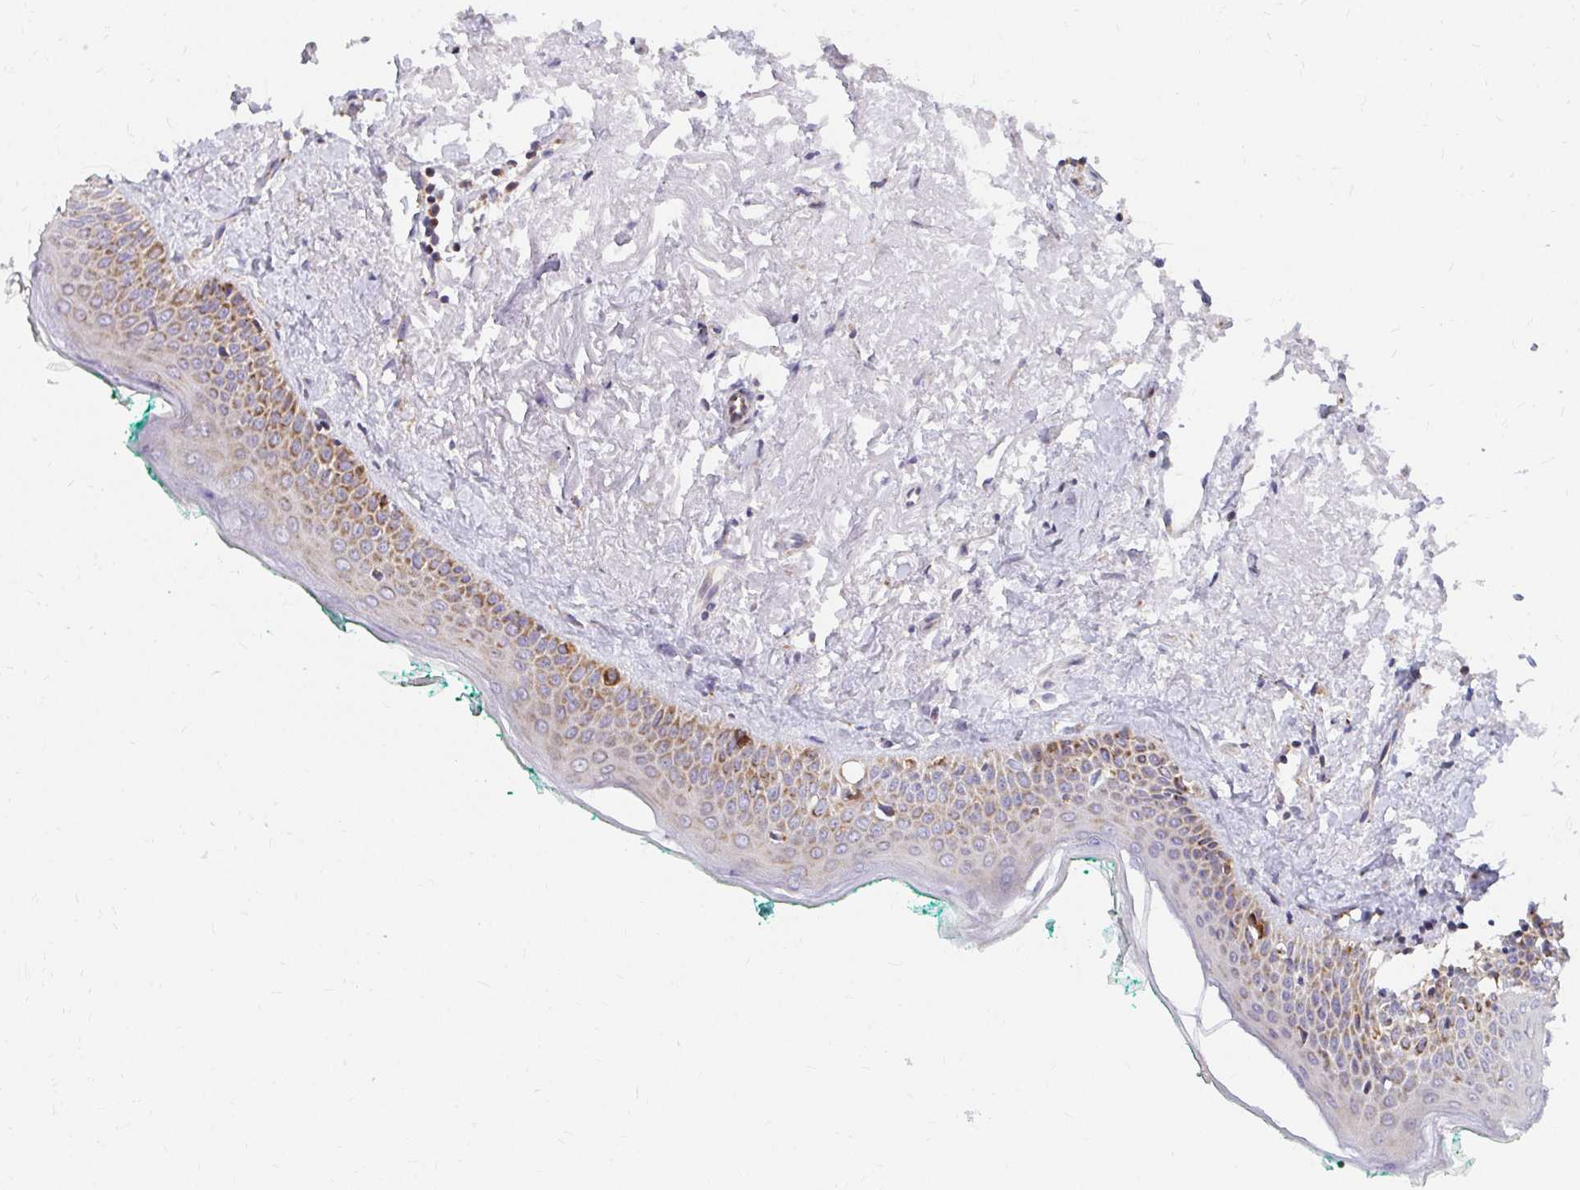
{"staining": {"intensity": "moderate", "quantity": "25%-75%", "location": "cytoplasmic/membranous"}, "tissue": "oral mucosa", "cell_type": "Squamous epithelial cells", "image_type": "normal", "snomed": [{"axis": "morphology", "description": "Normal tissue, NOS"}, {"axis": "topography", "description": "Oral tissue"}], "caption": "This is a micrograph of IHC staining of benign oral mucosa, which shows moderate expression in the cytoplasmic/membranous of squamous epithelial cells.", "gene": "EXOC5", "patient": {"sex": "female", "age": 70}}